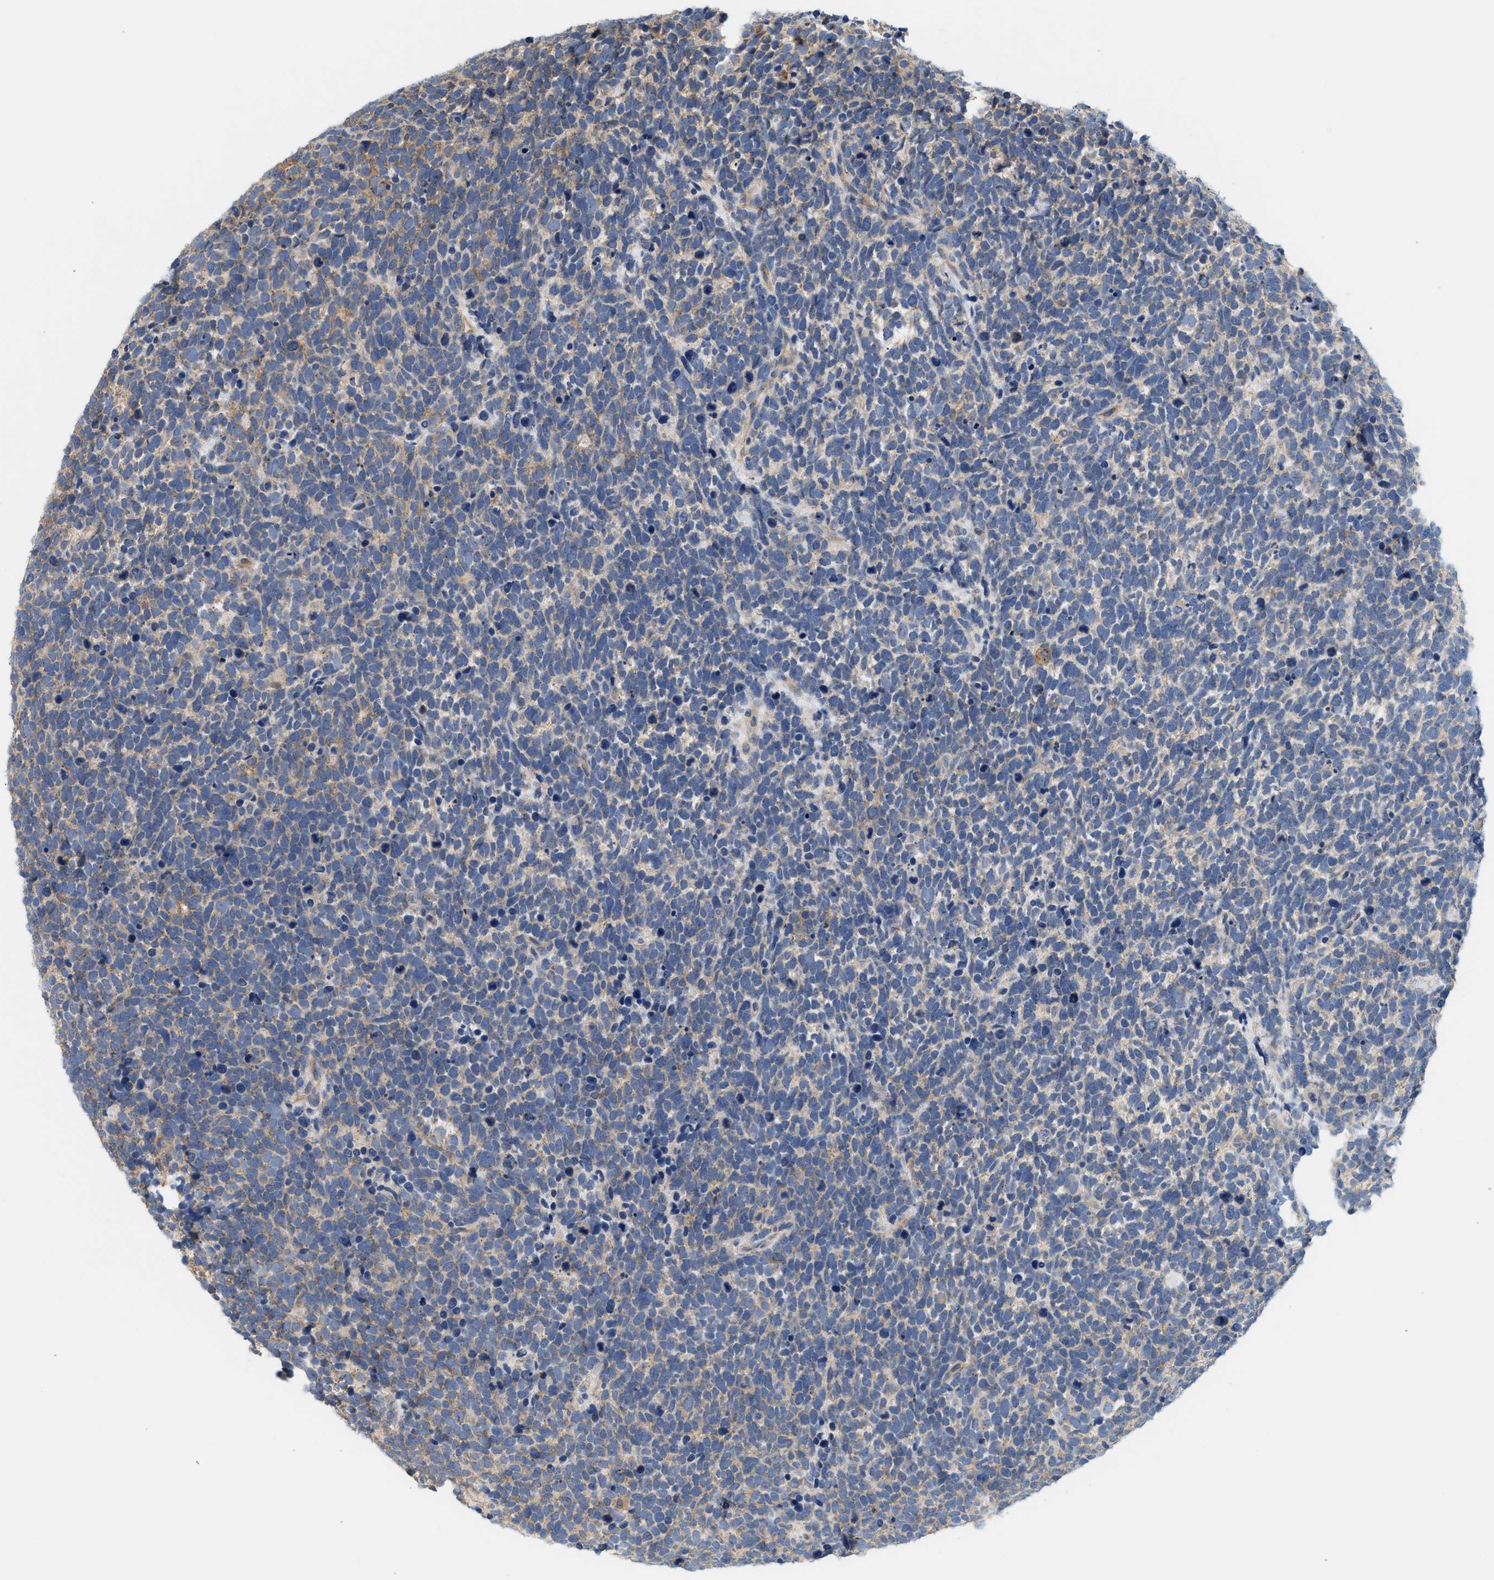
{"staining": {"intensity": "weak", "quantity": "<25%", "location": "cytoplasmic/membranous"}, "tissue": "urothelial cancer", "cell_type": "Tumor cells", "image_type": "cancer", "snomed": [{"axis": "morphology", "description": "Urothelial carcinoma, High grade"}, {"axis": "topography", "description": "Urinary bladder"}], "caption": "Image shows no protein expression in tumor cells of urothelial cancer tissue.", "gene": "CTXN1", "patient": {"sex": "female", "age": 82}}